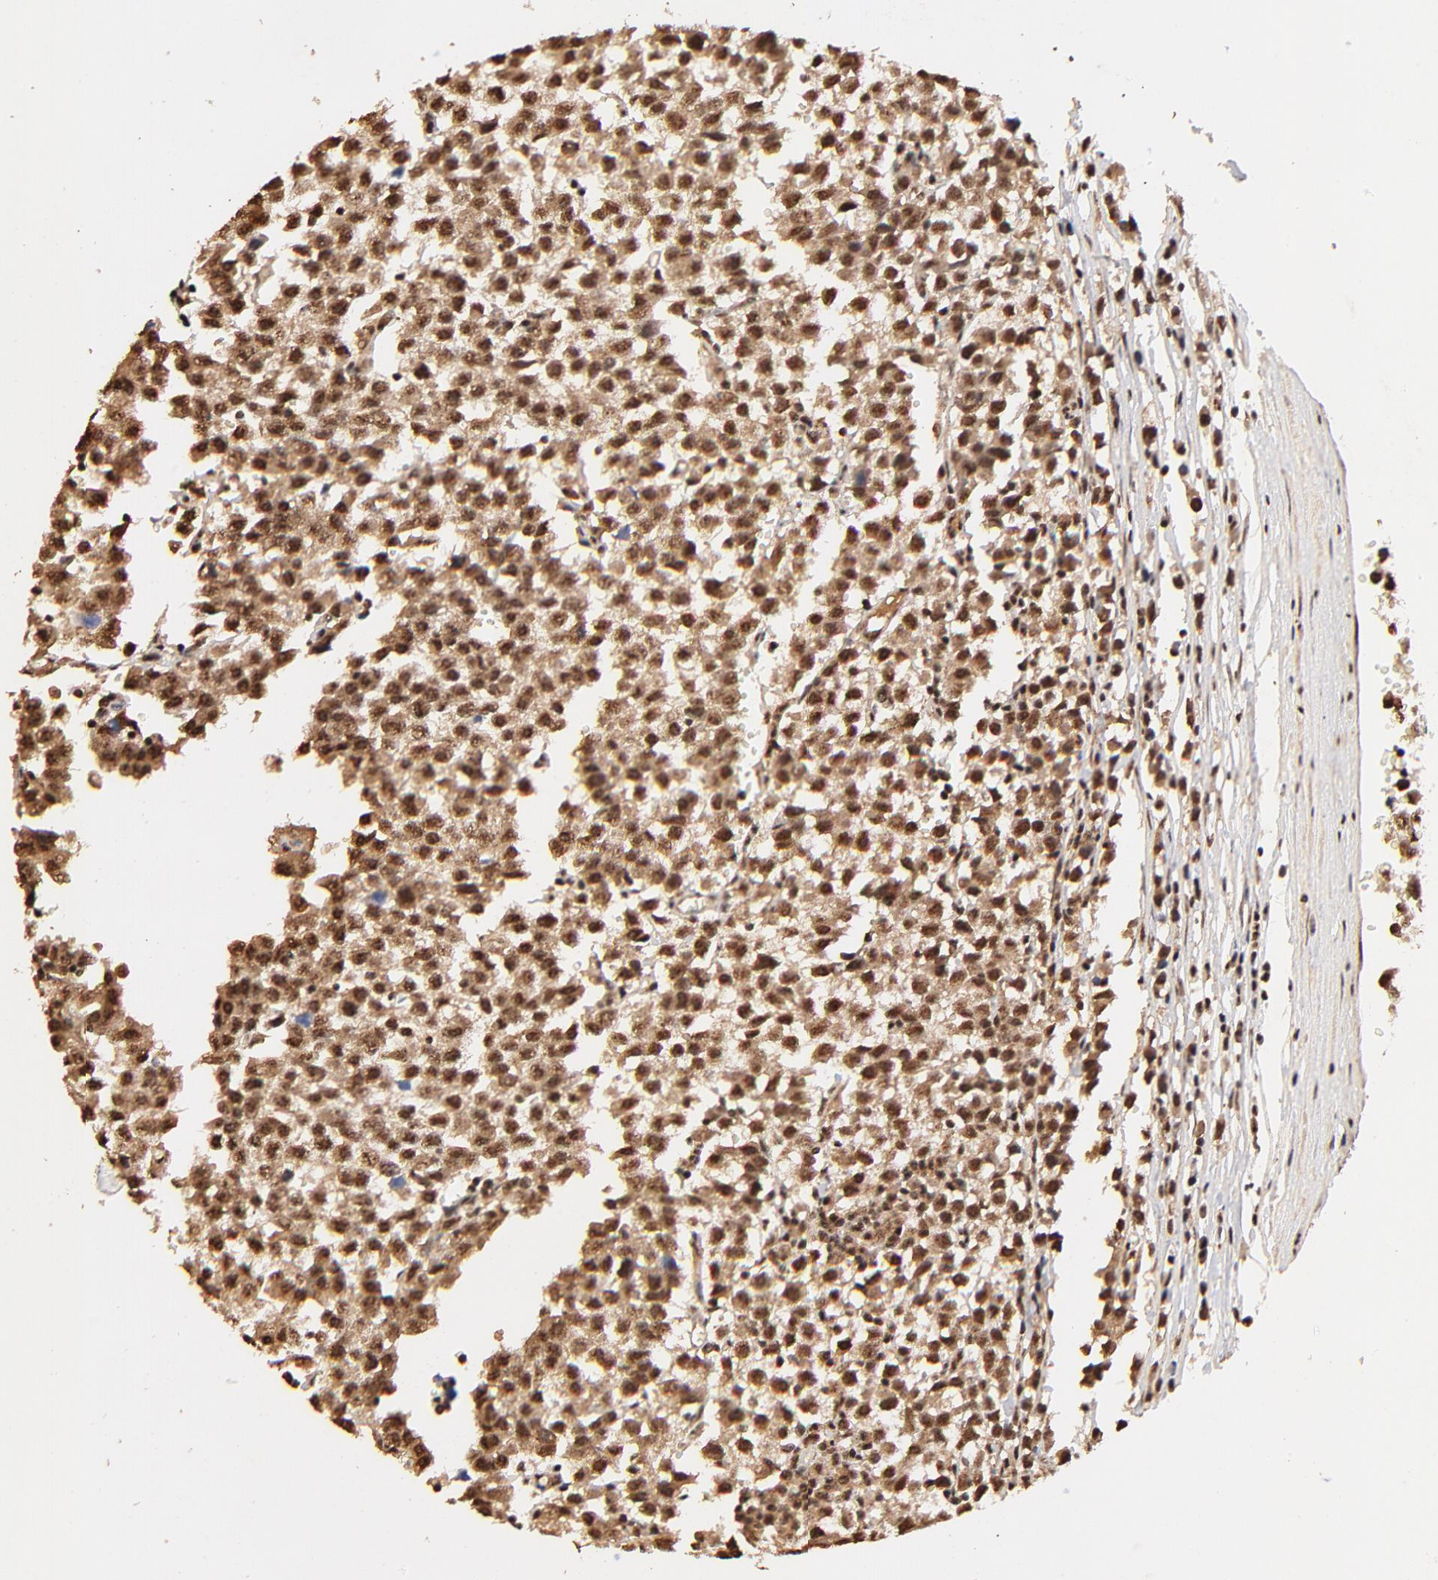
{"staining": {"intensity": "strong", "quantity": ">75%", "location": "cytoplasmic/membranous,nuclear"}, "tissue": "testis cancer", "cell_type": "Tumor cells", "image_type": "cancer", "snomed": [{"axis": "morphology", "description": "Seminoma, NOS"}, {"axis": "topography", "description": "Testis"}], "caption": "This is a micrograph of immunohistochemistry (IHC) staining of testis cancer (seminoma), which shows strong staining in the cytoplasmic/membranous and nuclear of tumor cells.", "gene": "MED12", "patient": {"sex": "male", "age": 35}}